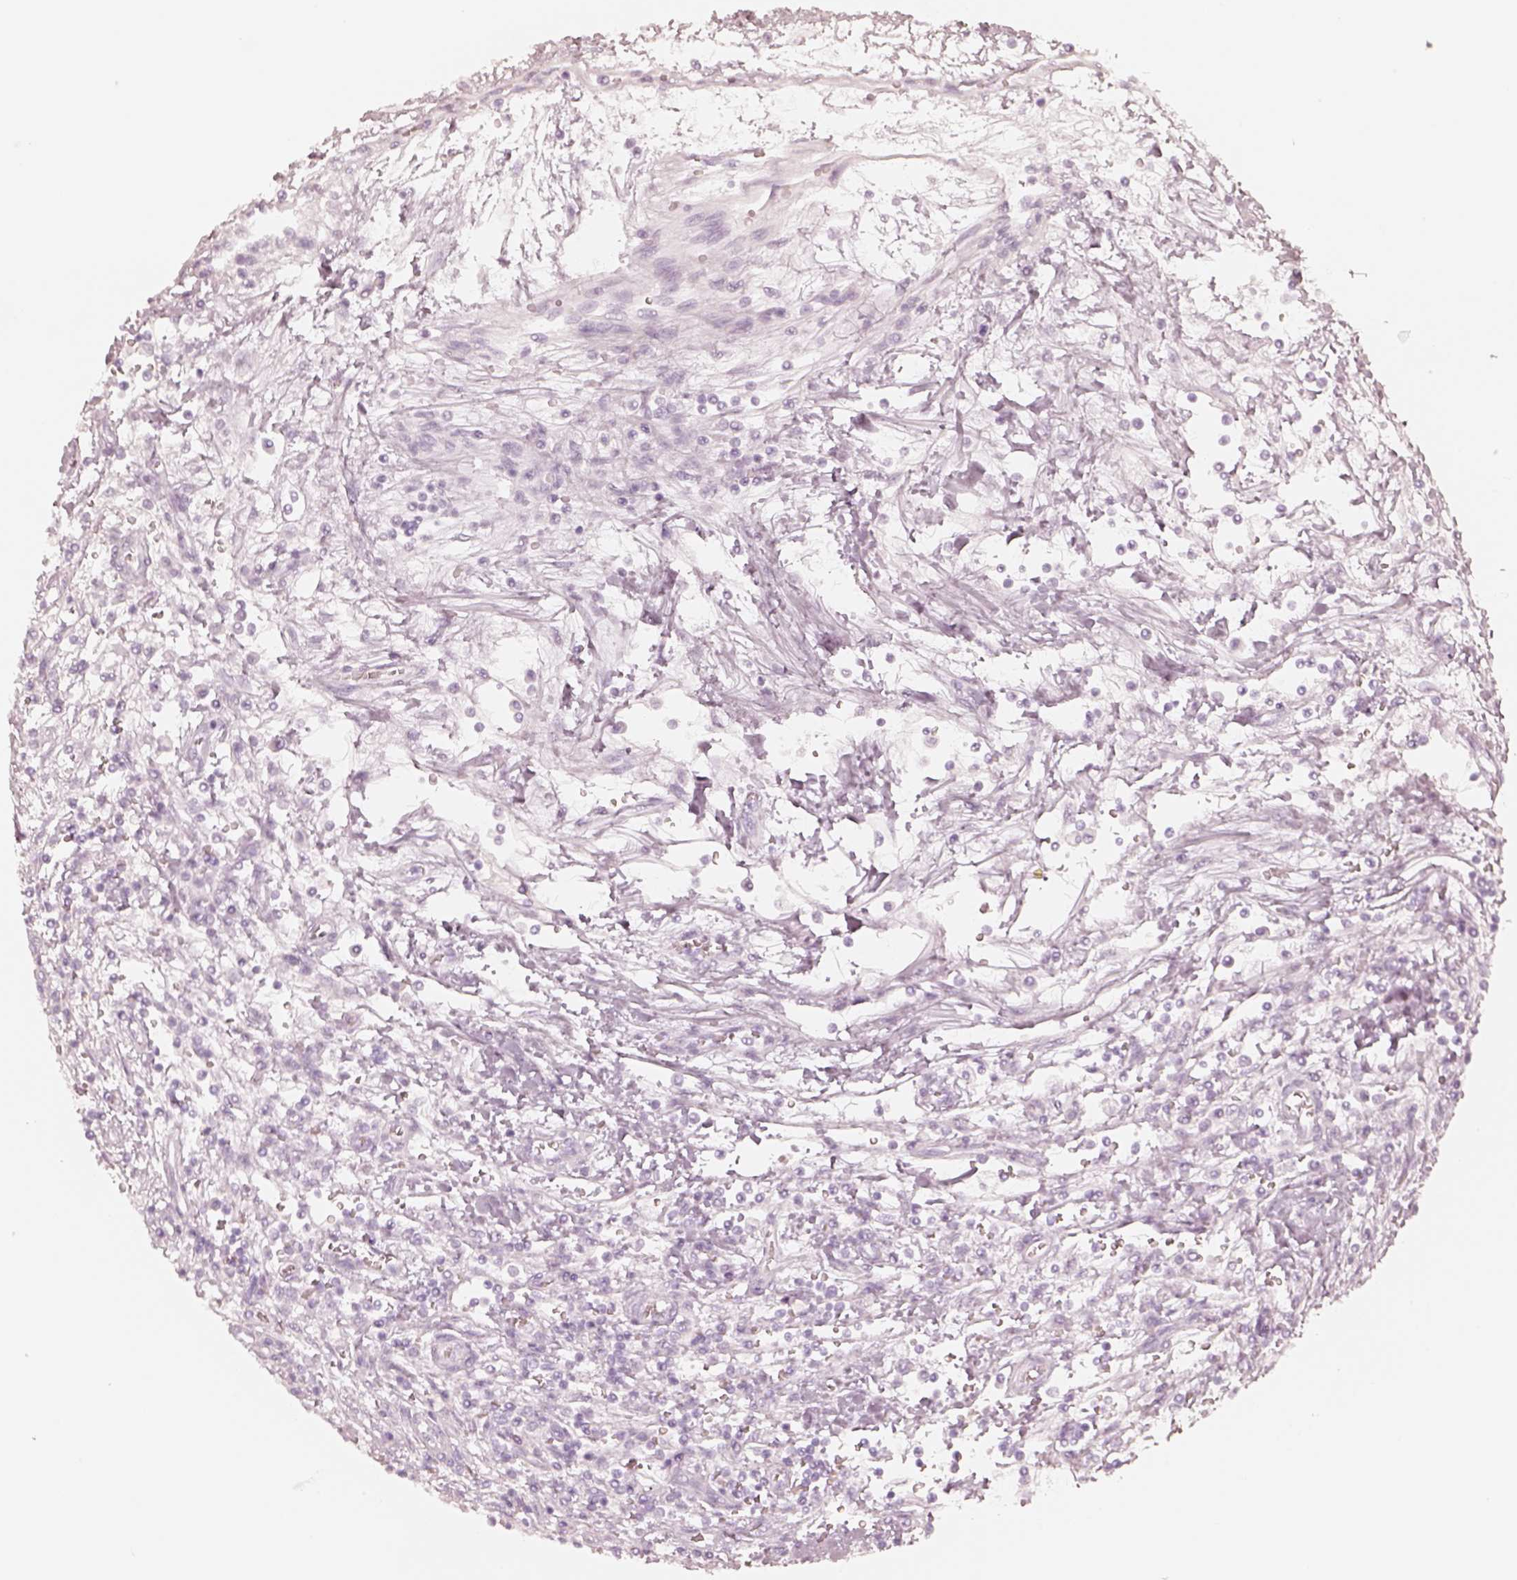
{"staining": {"intensity": "negative", "quantity": "none", "location": "none"}, "tissue": "testis cancer", "cell_type": "Tumor cells", "image_type": "cancer", "snomed": [{"axis": "morphology", "description": "Seminoma, NOS"}, {"axis": "topography", "description": "Testis"}], "caption": "Tumor cells show no significant expression in testis cancer (seminoma). (DAB (3,3'-diaminobenzidine) immunohistochemistry (IHC) with hematoxylin counter stain).", "gene": "KRT82", "patient": {"sex": "male", "age": 34}}